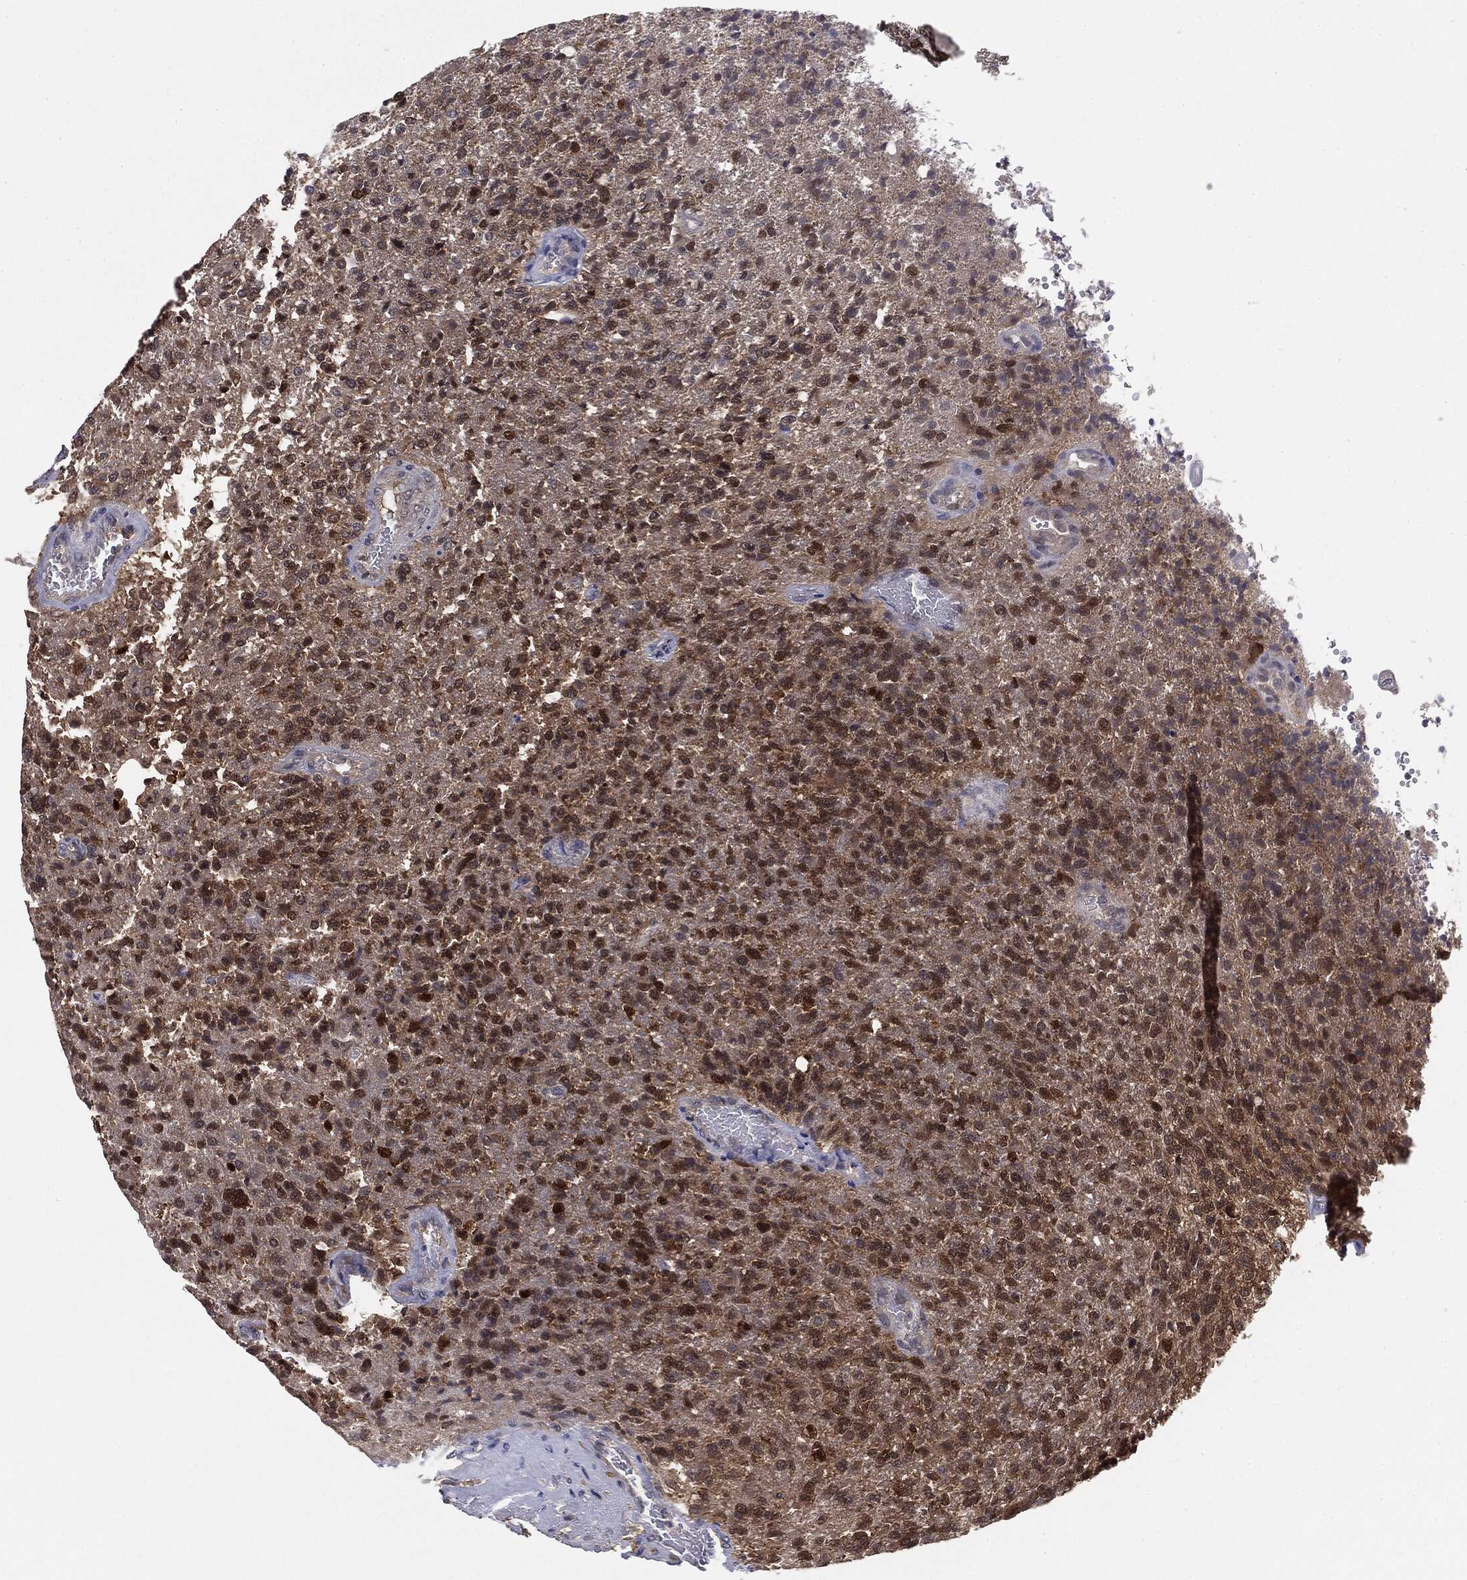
{"staining": {"intensity": "moderate", "quantity": ">75%", "location": "cytoplasmic/membranous"}, "tissue": "glioma", "cell_type": "Tumor cells", "image_type": "cancer", "snomed": [{"axis": "morphology", "description": "Glioma, malignant, High grade"}, {"axis": "topography", "description": "Brain"}], "caption": "A brown stain shows moderate cytoplasmic/membranous expression of a protein in glioma tumor cells. Nuclei are stained in blue.", "gene": "KRT7", "patient": {"sex": "male", "age": 56}}